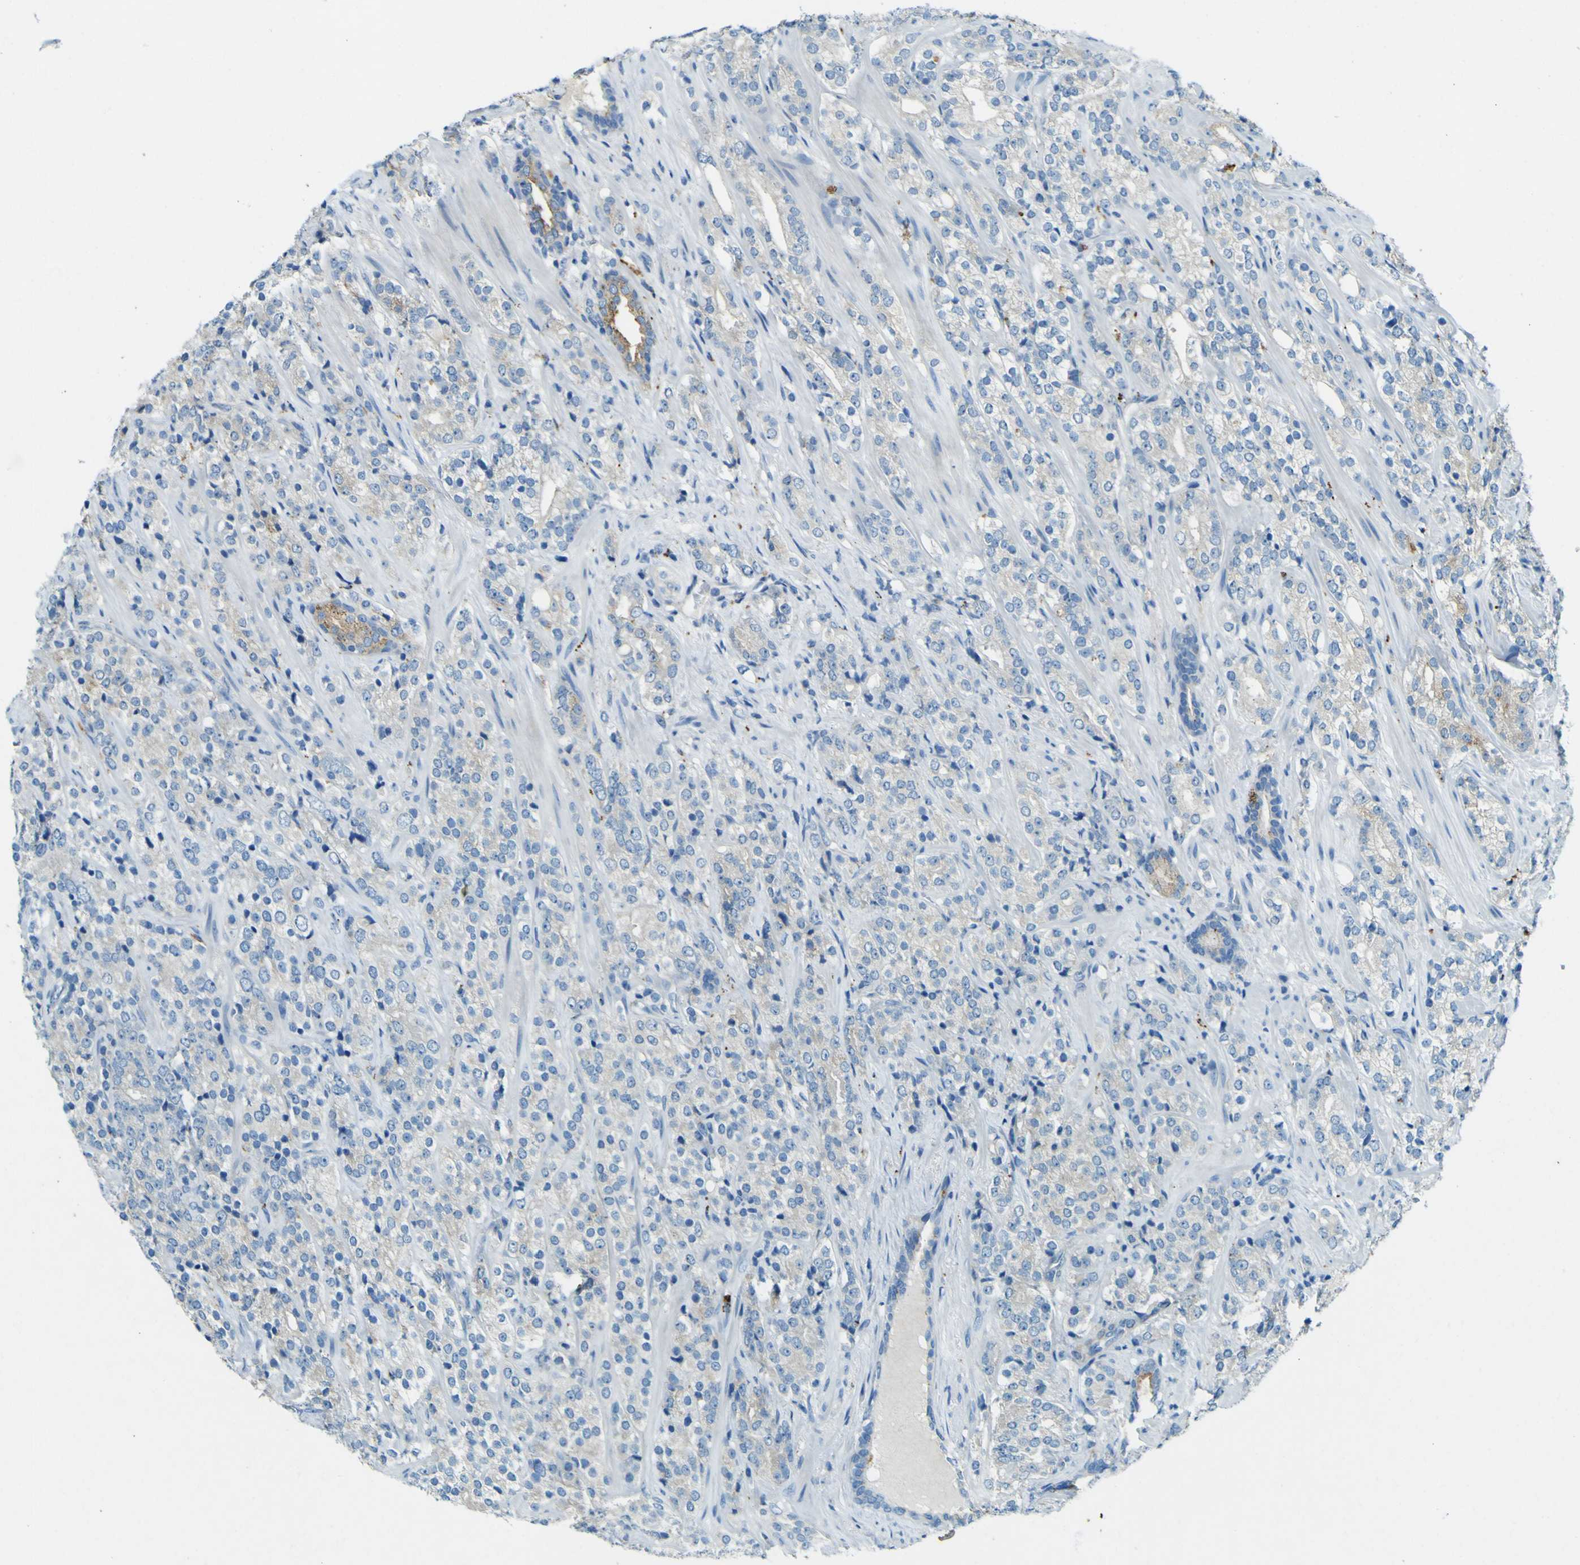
{"staining": {"intensity": "negative", "quantity": "none", "location": "none"}, "tissue": "prostate cancer", "cell_type": "Tumor cells", "image_type": "cancer", "snomed": [{"axis": "morphology", "description": "Adenocarcinoma, High grade"}, {"axis": "topography", "description": "Prostate"}], "caption": "High power microscopy image of an immunohistochemistry image of prostate adenocarcinoma (high-grade), revealing no significant staining in tumor cells.", "gene": "PDE9A", "patient": {"sex": "male", "age": 71}}